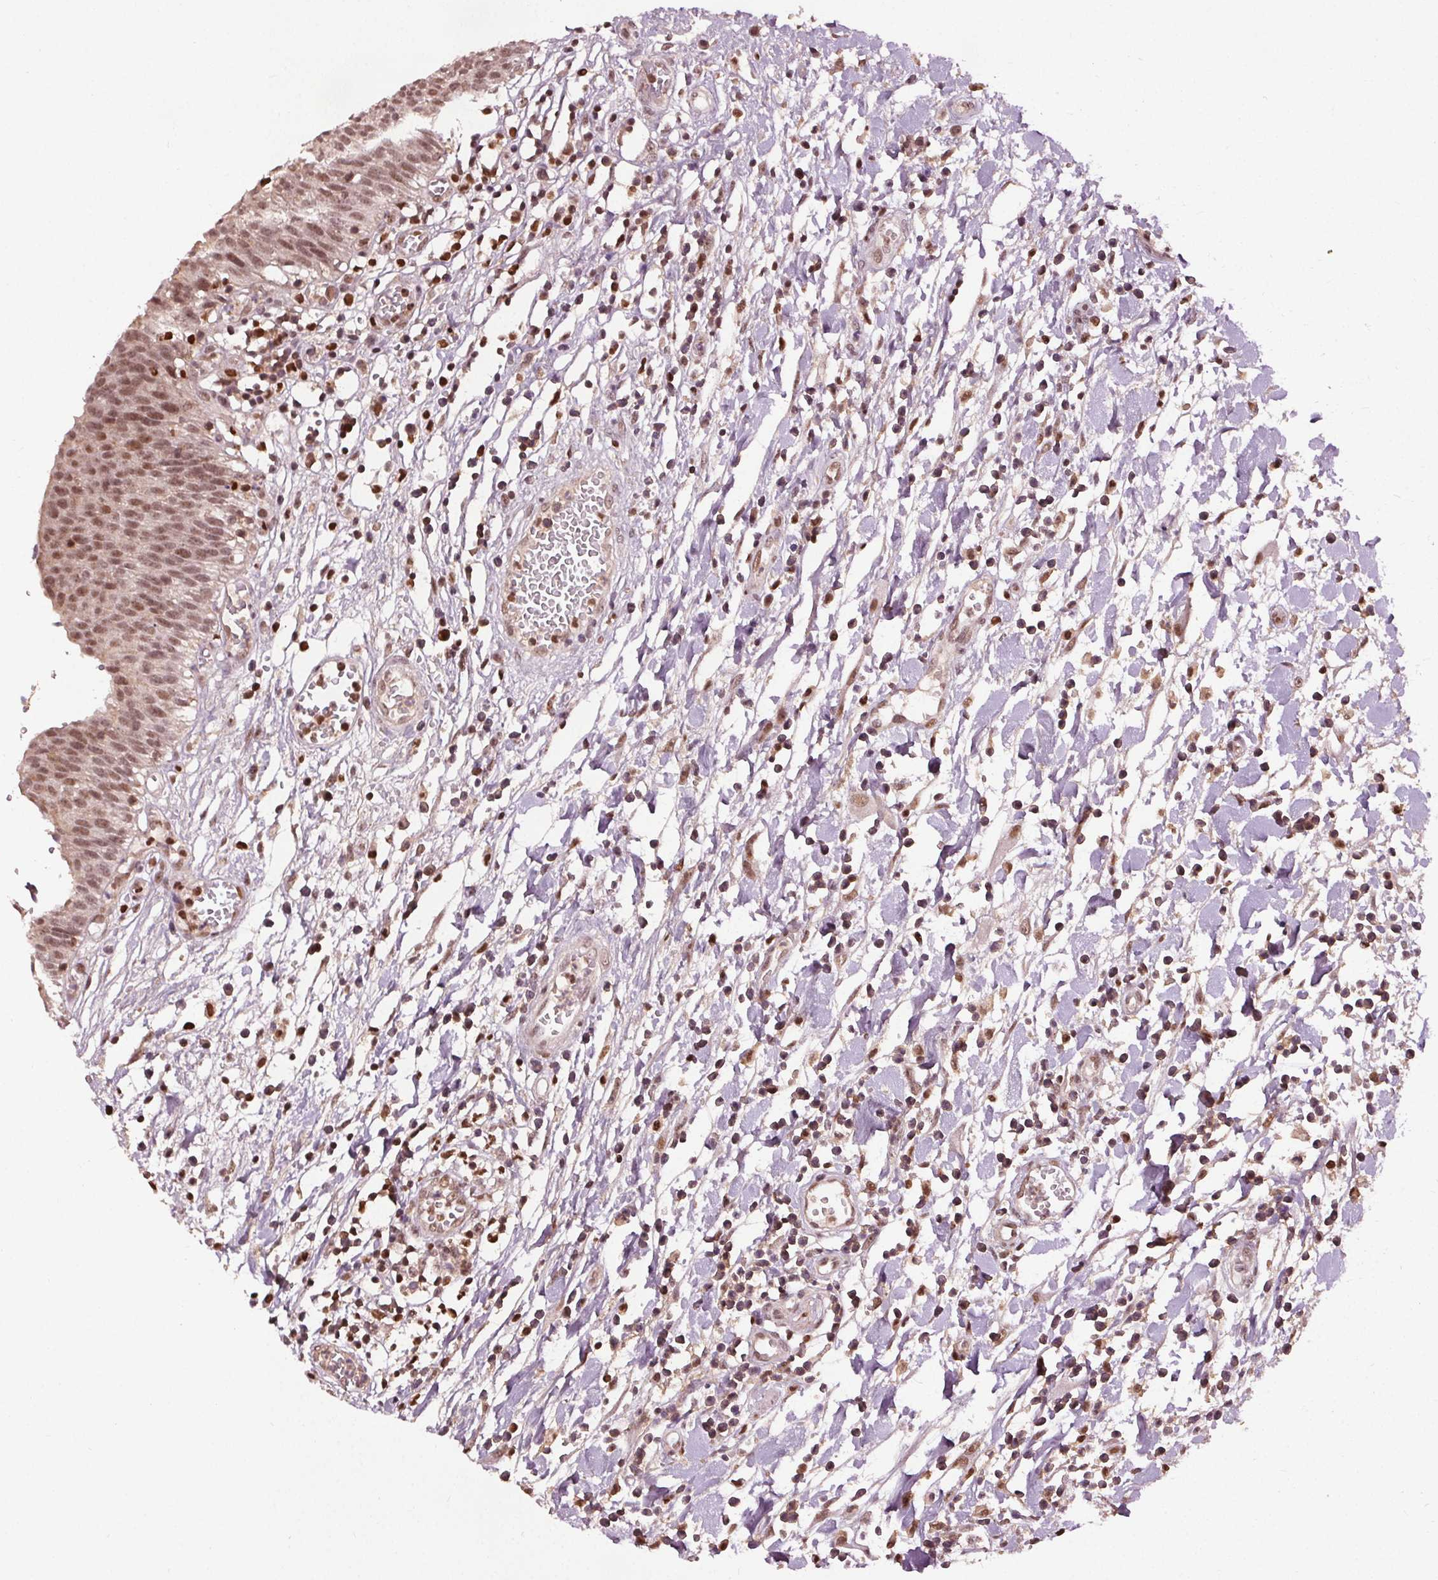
{"staining": {"intensity": "moderate", "quantity": ">75%", "location": "nuclear"}, "tissue": "urinary bladder", "cell_type": "Urothelial cells", "image_type": "normal", "snomed": [{"axis": "morphology", "description": "Normal tissue, NOS"}, {"axis": "topography", "description": "Urinary bladder"}], "caption": "An immunohistochemistry micrograph of unremarkable tissue is shown. Protein staining in brown shows moderate nuclear positivity in urinary bladder within urothelial cells. Using DAB (3,3'-diaminobenzidine) (brown) and hematoxylin (blue) stains, captured at high magnification using brightfield microscopy.", "gene": "DDX11", "patient": {"sex": "male", "age": 64}}